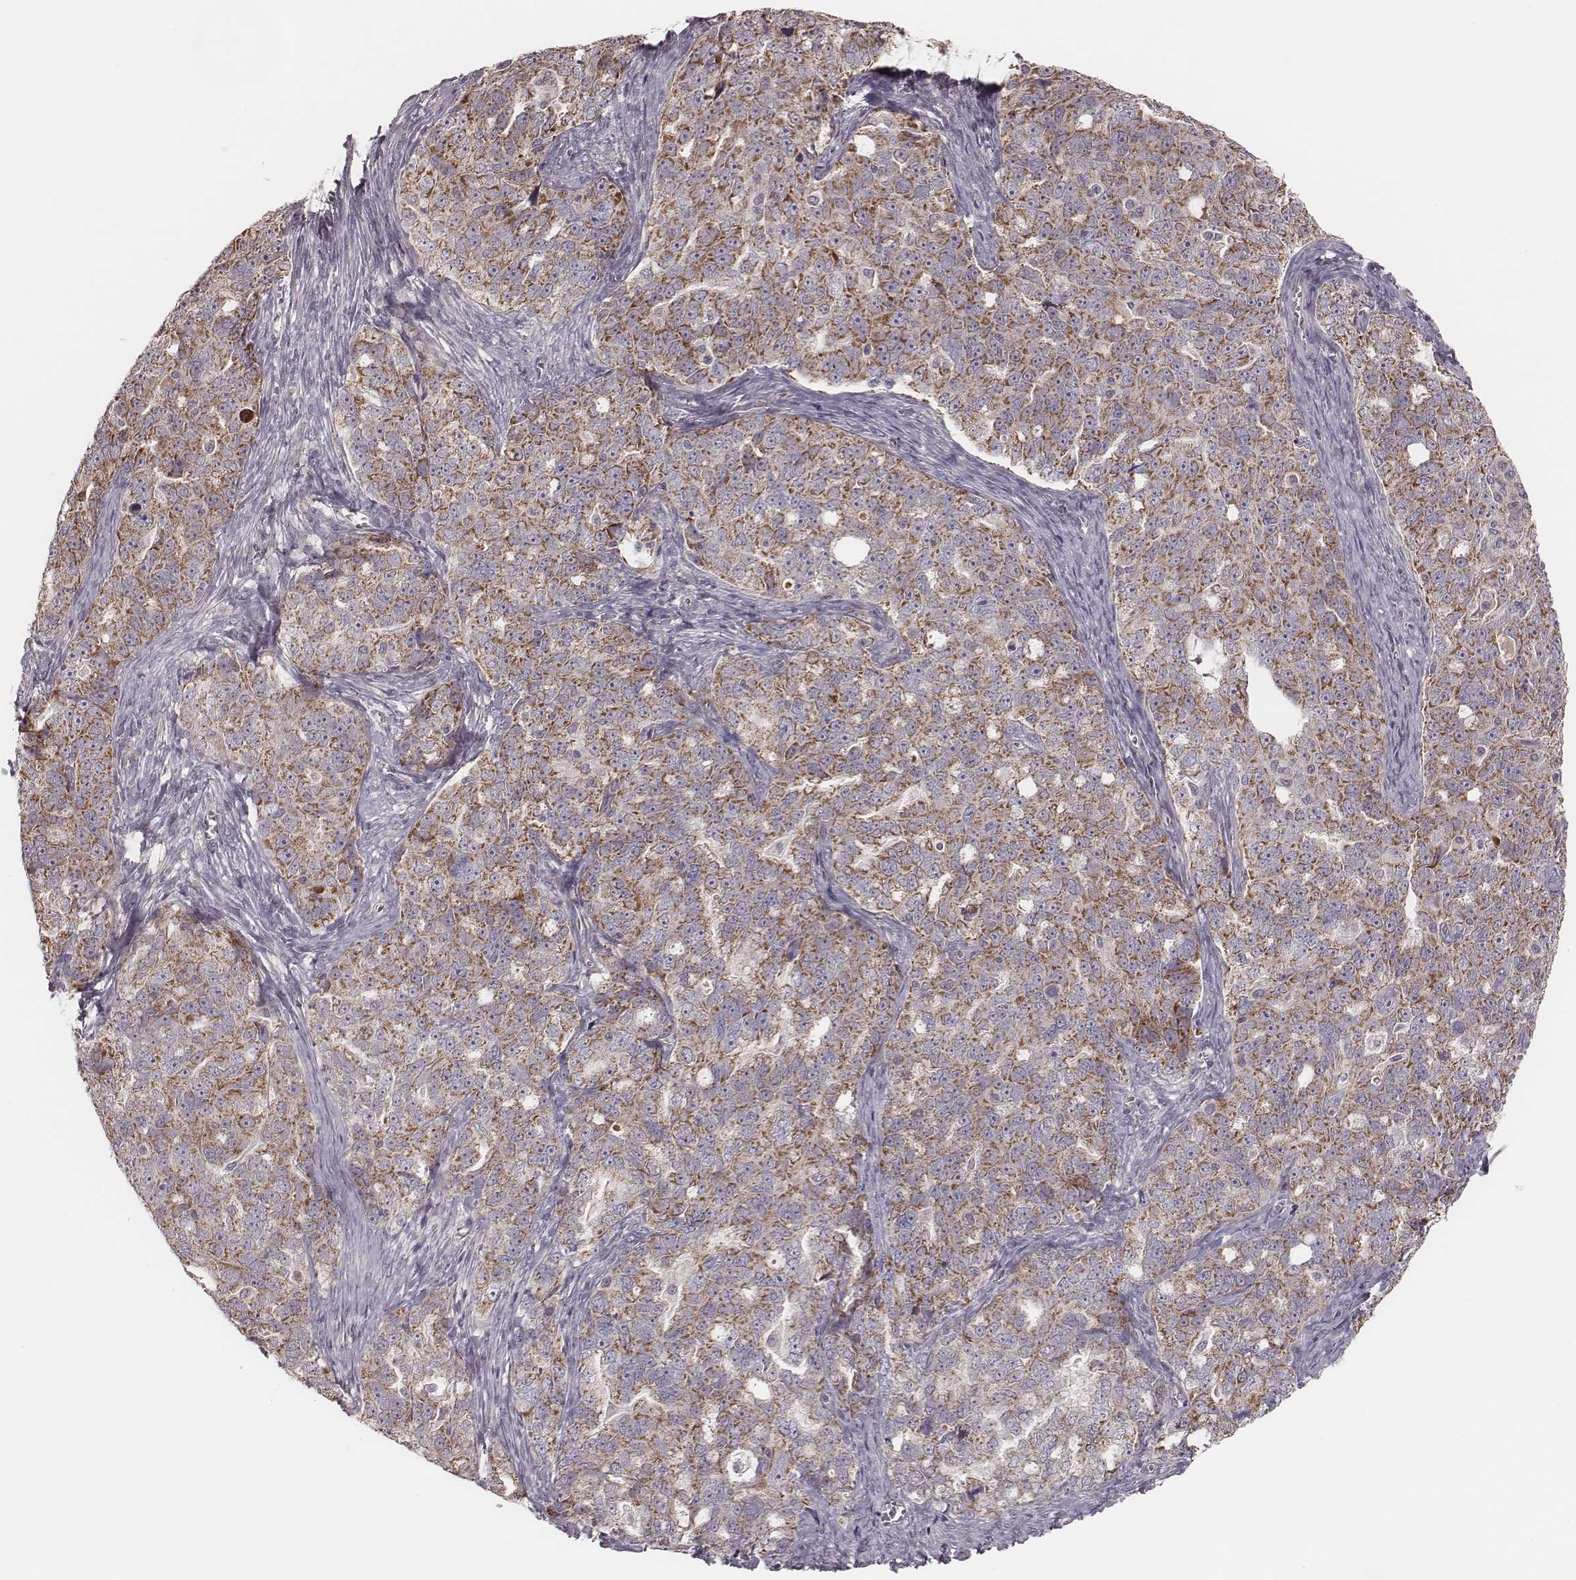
{"staining": {"intensity": "moderate", "quantity": ">75%", "location": "cytoplasmic/membranous"}, "tissue": "ovarian cancer", "cell_type": "Tumor cells", "image_type": "cancer", "snomed": [{"axis": "morphology", "description": "Cystadenocarcinoma, serous, NOS"}, {"axis": "topography", "description": "Ovary"}], "caption": "DAB immunohistochemical staining of human ovarian cancer (serous cystadenocarcinoma) exhibits moderate cytoplasmic/membranous protein staining in about >75% of tumor cells. The protein of interest is stained brown, and the nuclei are stained in blue (DAB (3,3'-diaminobenzidine) IHC with brightfield microscopy, high magnification).", "gene": "MRPS27", "patient": {"sex": "female", "age": 51}}